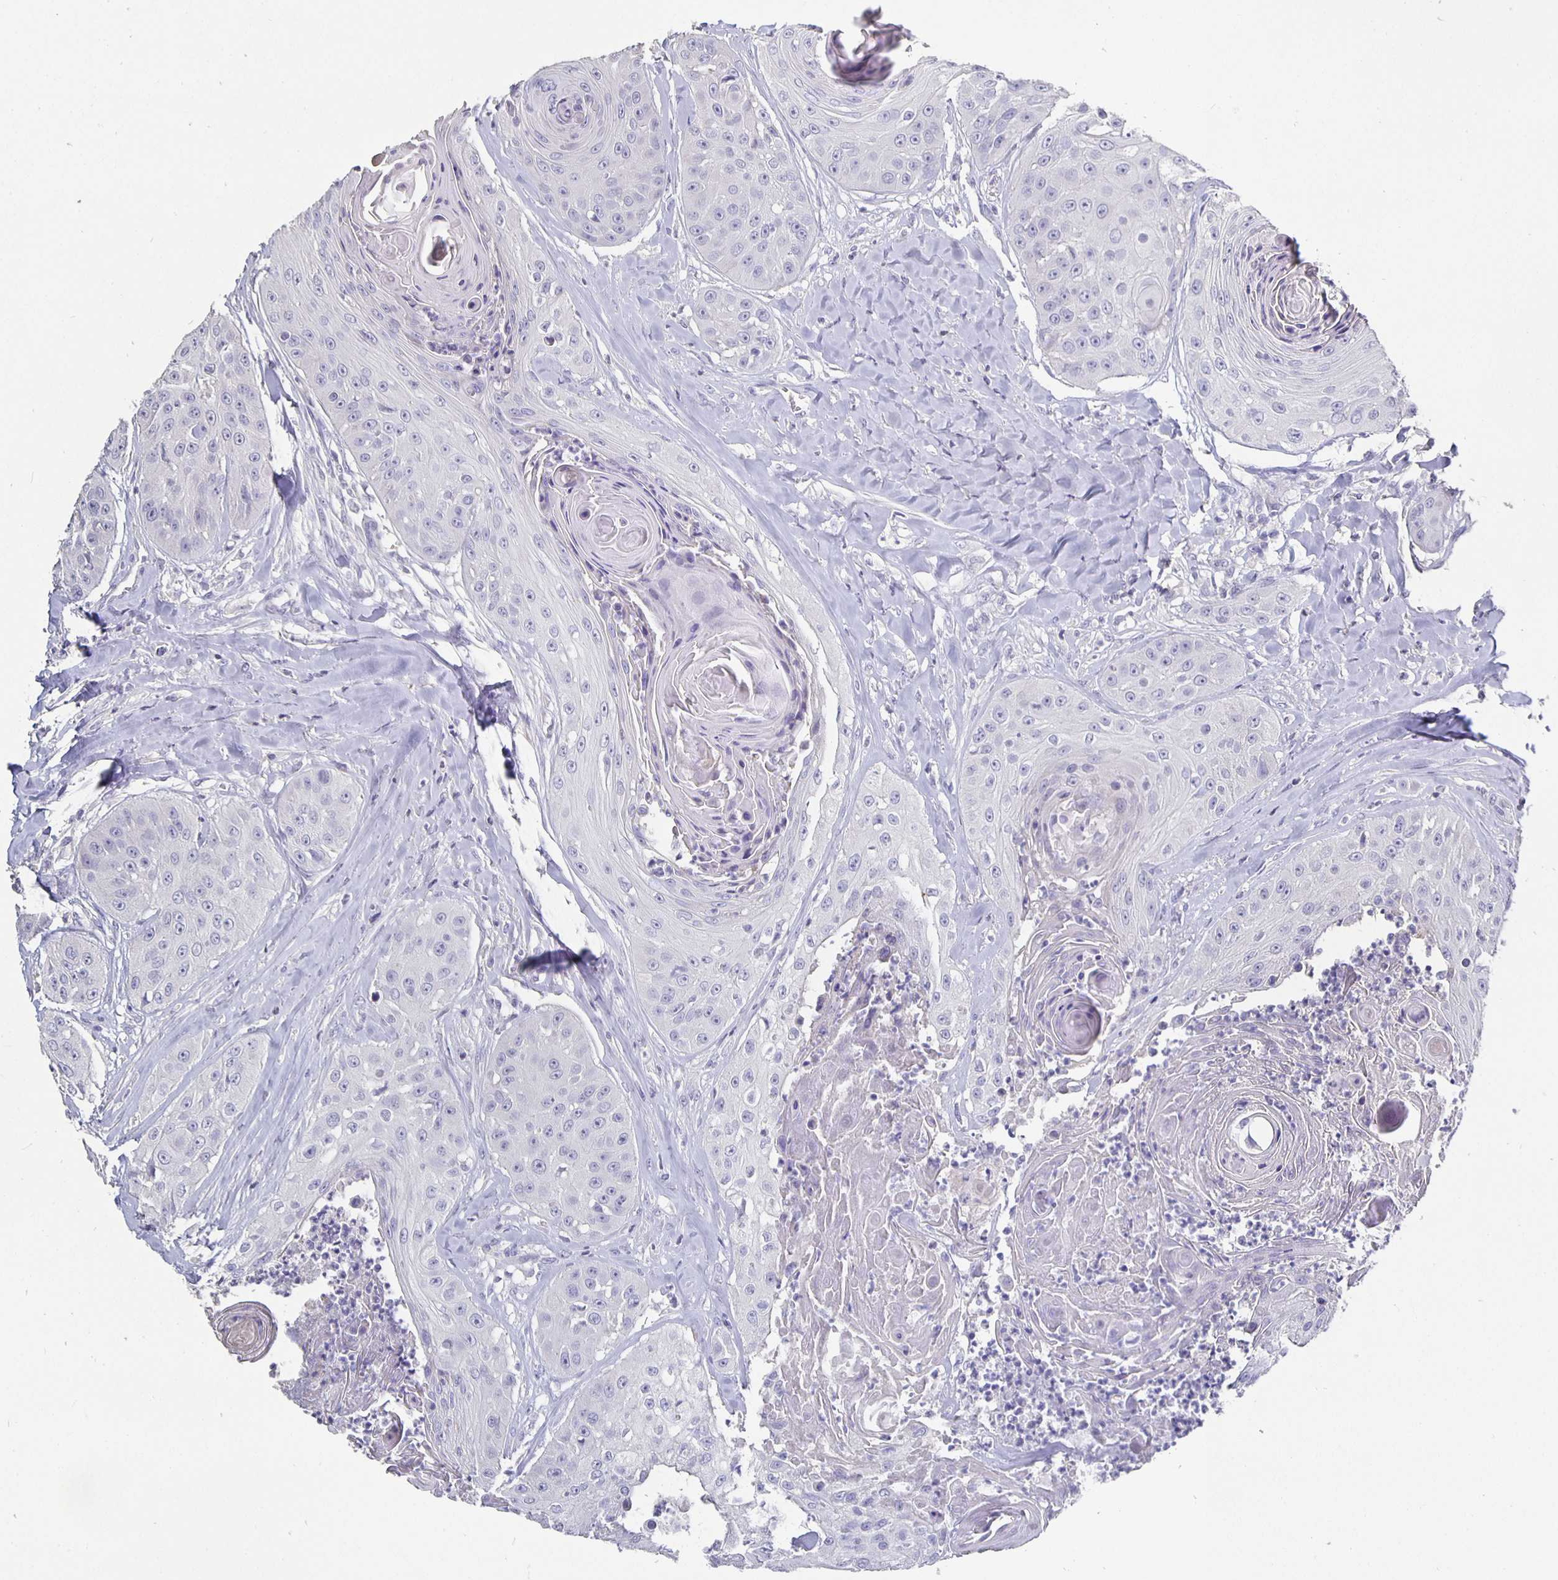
{"staining": {"intensity": "negative", "quantity": "none", "location": "none"}, "tissue": "head and neck cancer", "cell_type": "Tumor cells", "image_type": "cancer", "snomed": [{"axis": "morphology", "description": "Squamous cell carcinoma, NOS"}, {"axis": "topography", "description": "Head-Neck"}], "caption": "Head and neck squamous cell carcinoma stained for a protein using immunohistochemistry reveals no positivity tumor cells.", "gene": "CFAP74", "patient": {"sex": "male", "age": 83}}